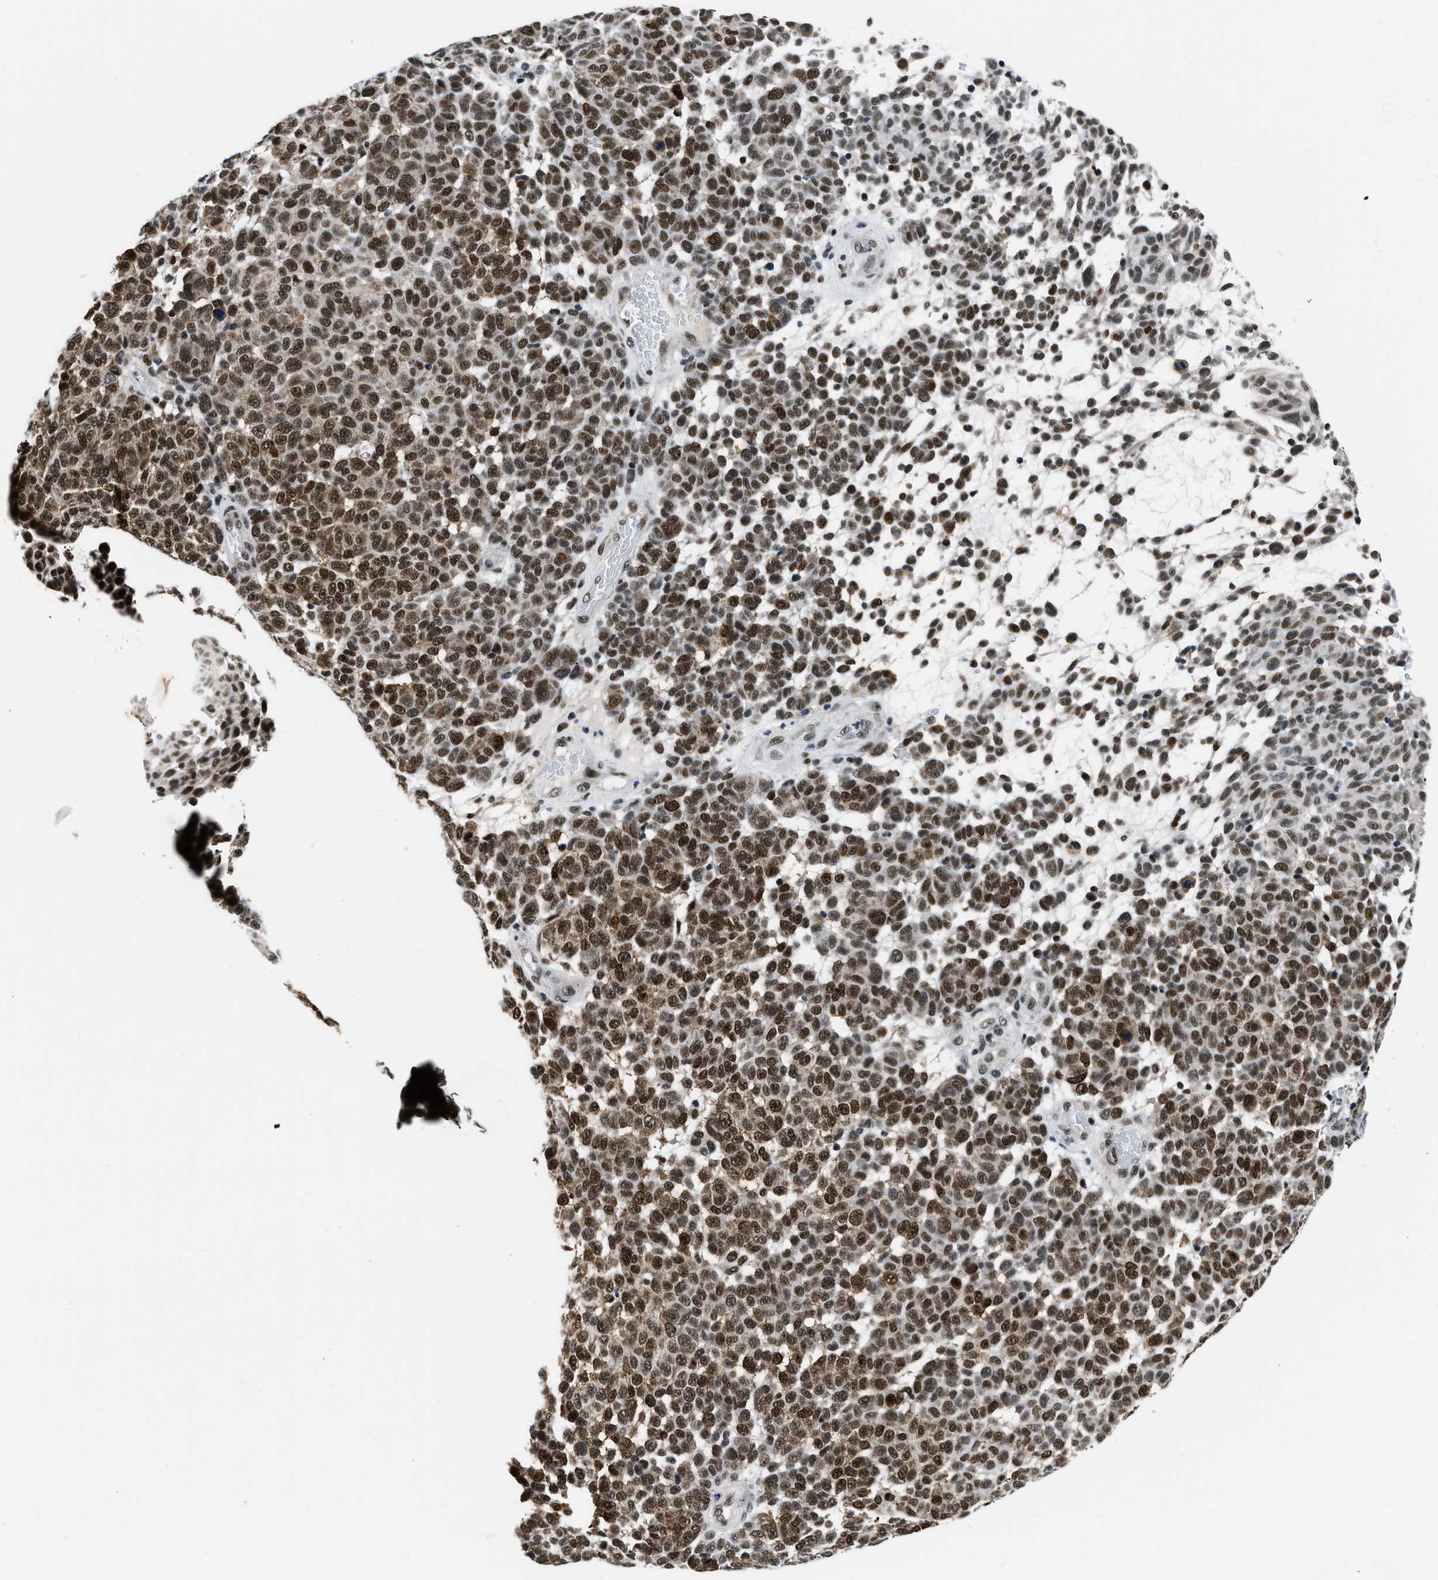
{"staining": {"intensity": "strong", "quantity": ">75%", "location": "nuclear"}, "tissue": "melanoma", "cell_type": "Tumor cells", "image_type": "cancer", "snomed": [{"axis": "morphology", "description": "Malignant melanoma, NOS"}, {"axis": "topography", "description": "Skin"}], "caption": "Immunohistochemical staining of melanoma displays strong nuclear protein staining in approximately >75% of tumor cells.", "gene": "KDM3B", "patient": {"sex": "male", "age": 59}}